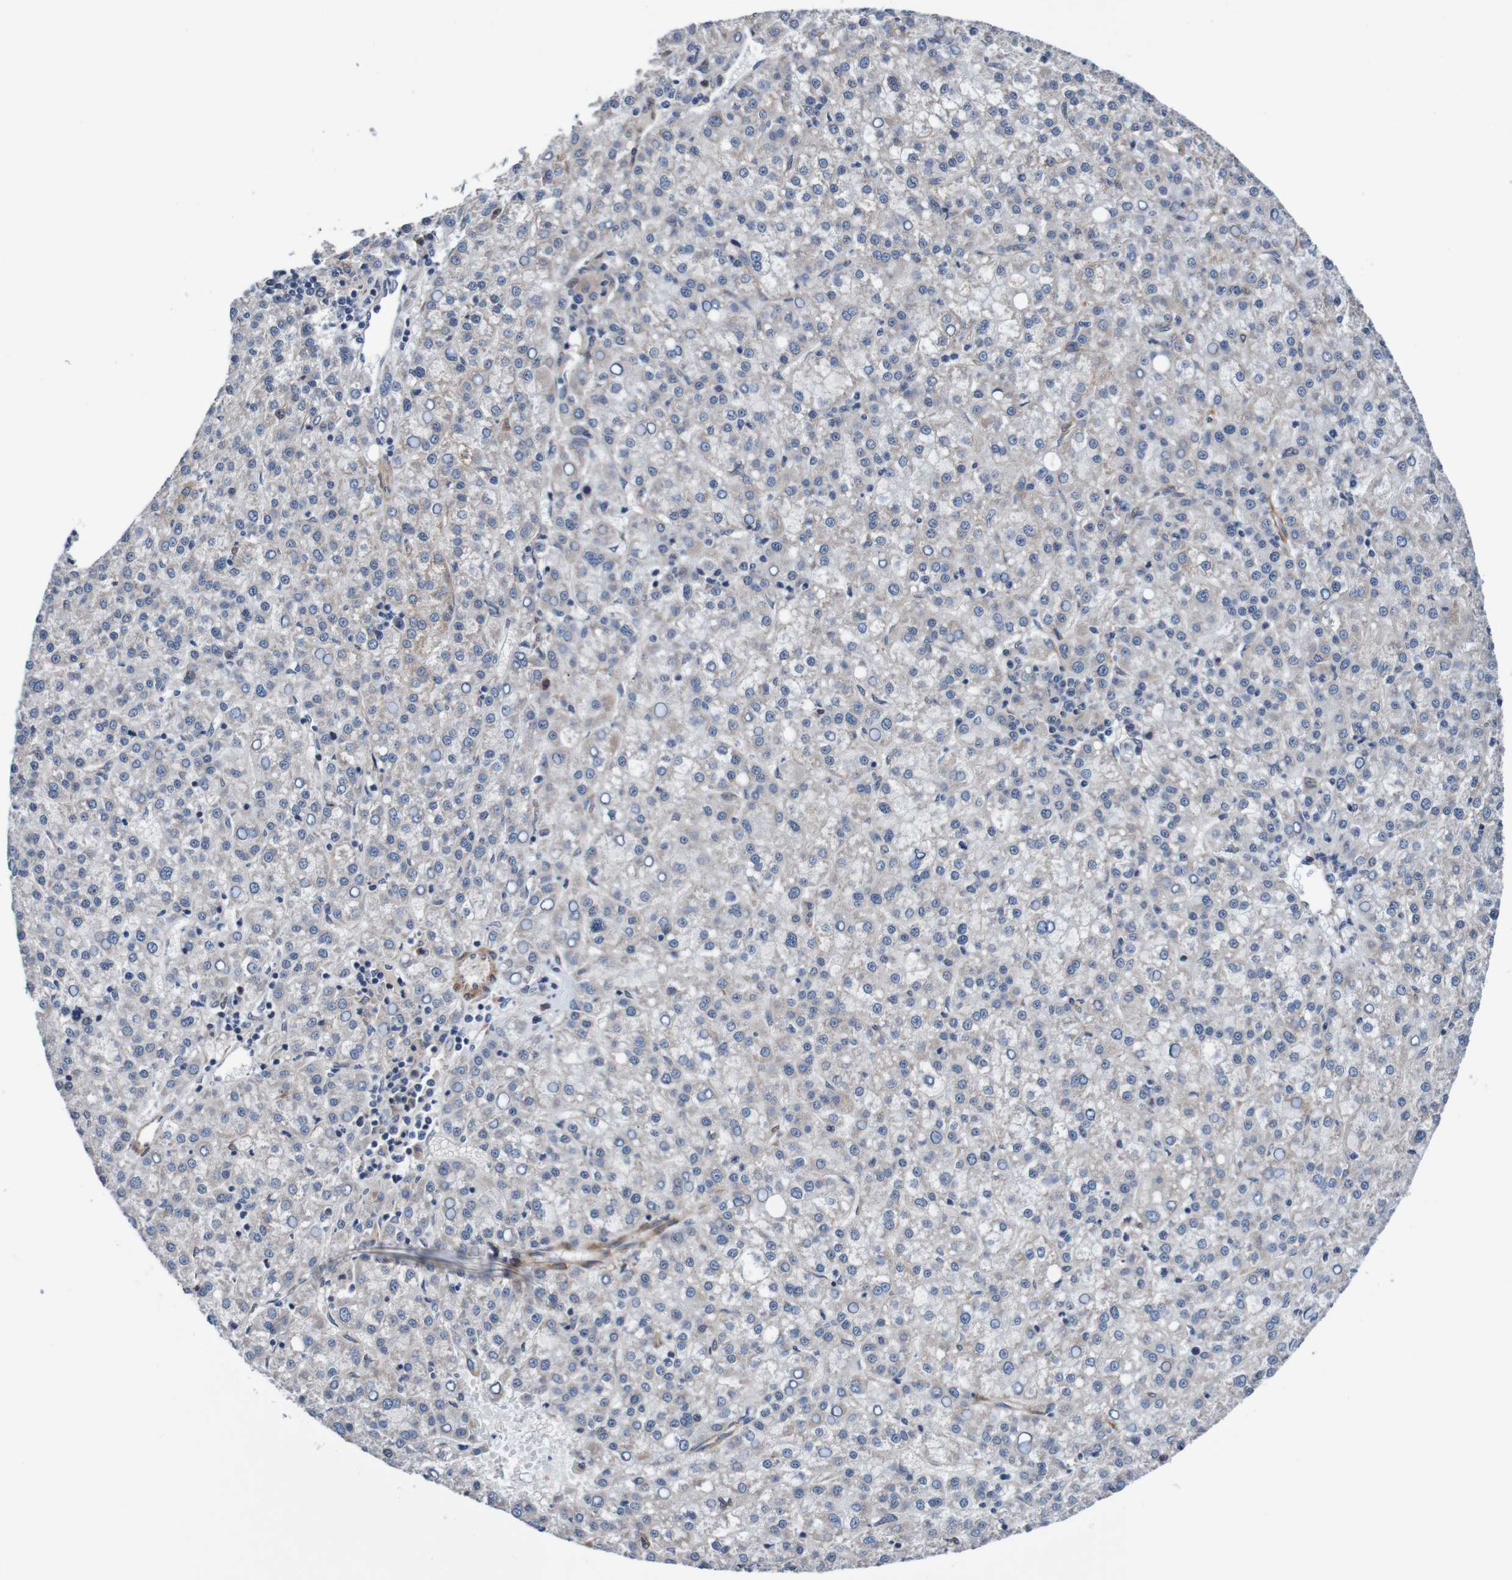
{"staining": {"intensity": "weak", "quantity": "<25%", "location": "cytoplasmic/membranous"}, "tissue": "liver cancer", "cell_type": "Tumor cells", "image_type": "cancer", "snomed": [{"axis": "morphology", "description": "Carcinoma, Hepatocellular, NOS"}, {"axis": "topography", "description": "Liver"}], "caption": "Human liver hepatocellular carcinoma stained for a protein using immunohistochemistry (IHC) displays no expression in tumor cells.", "gene": "CPED1", "patient": {"sex": "female", "age": 58}}